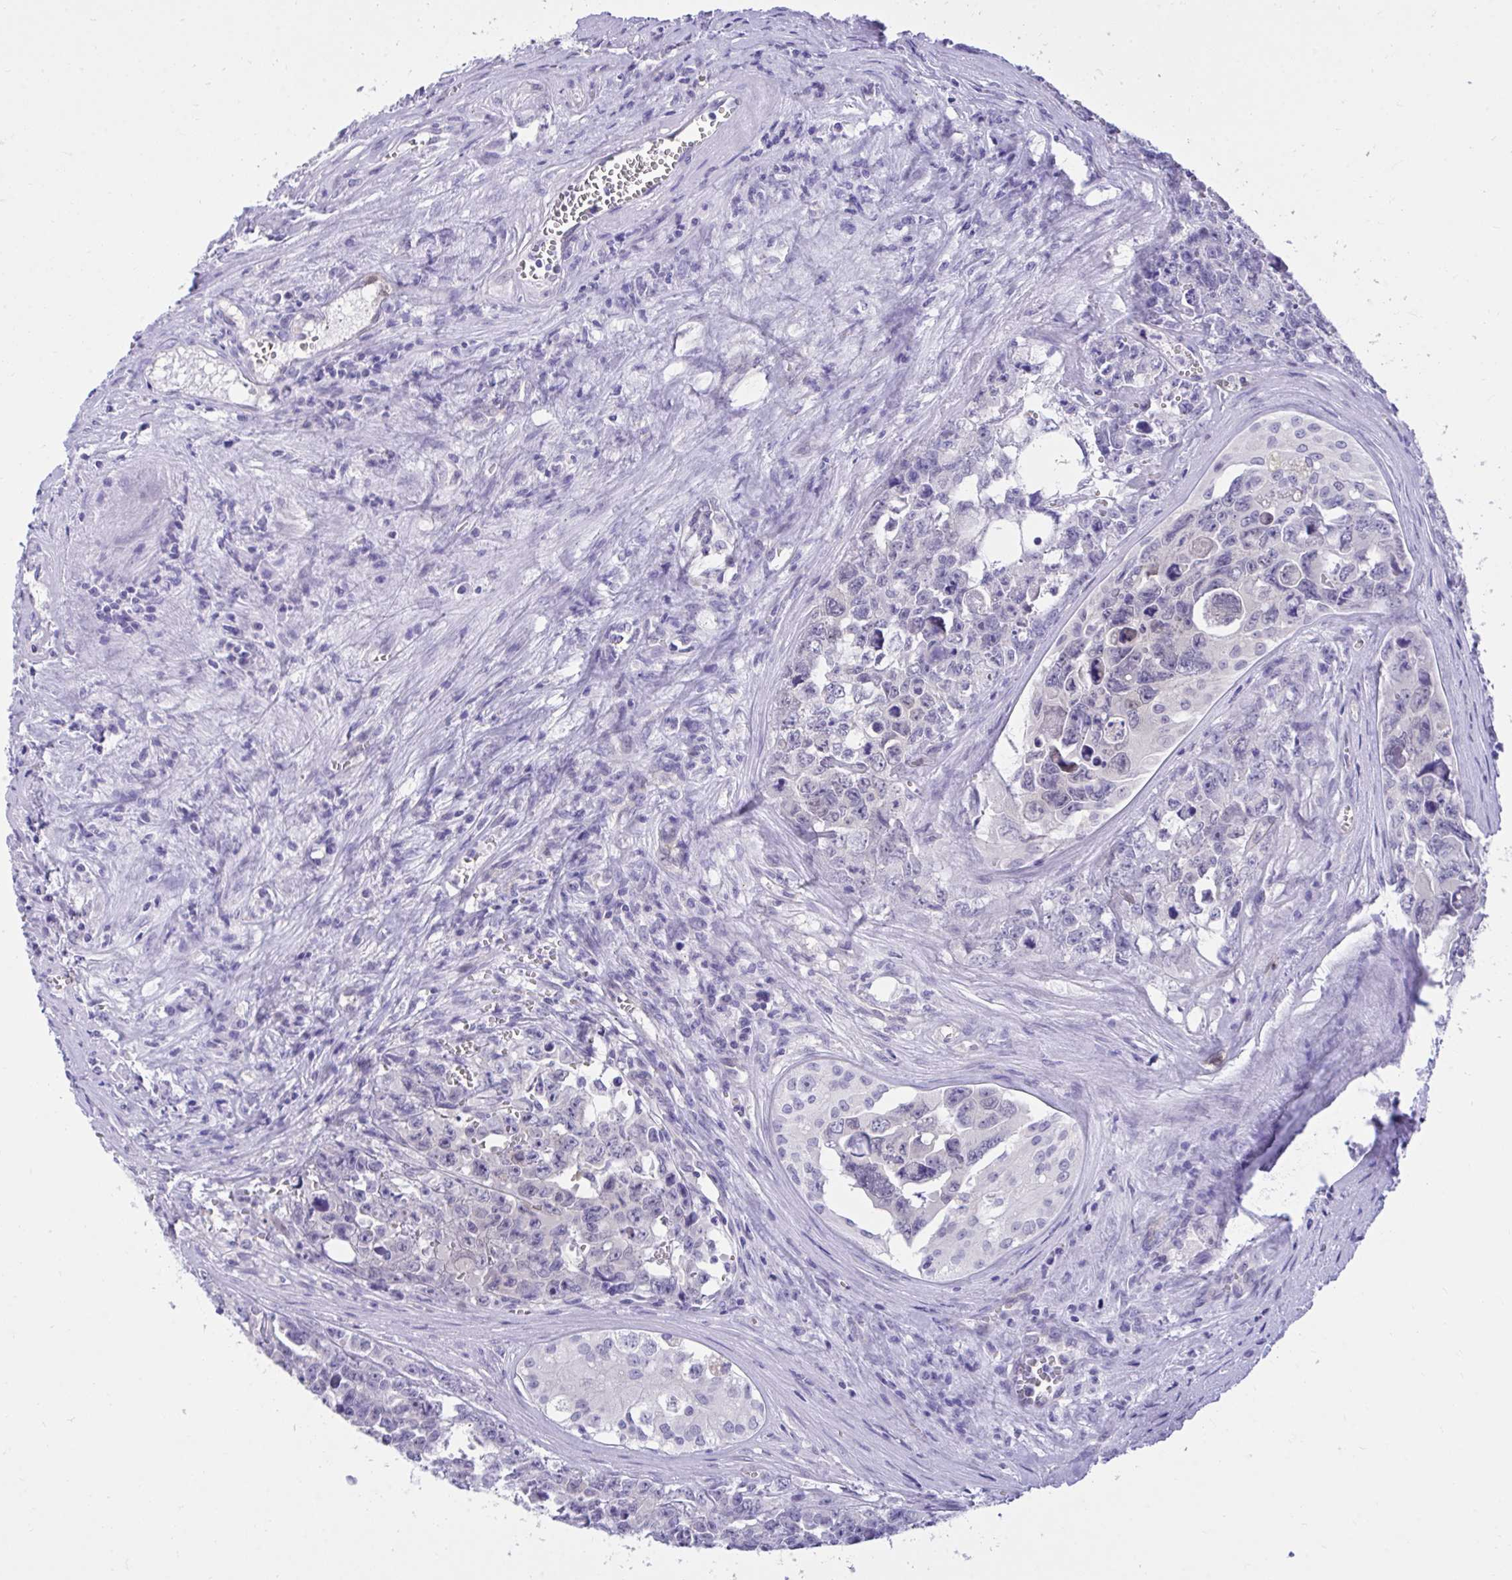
{"staining": {"intensity": "negative", "quantity": "none", "location": "none"}, "tissue": "testis cancer", "cell_type": "Tumor cells", "image_type": "cancer", "snomed": [{"axis": "morphology", "description": "Carcinoma, Embryonal, NOS"}, {"axis": "topography", "description": "Testis"}], "caption": "This is an IHC micrograph of testis cancer. There is no staining in tumor cells.", "gene": "PGM2L1", "patient": {"sex": "male", "age": 24}}